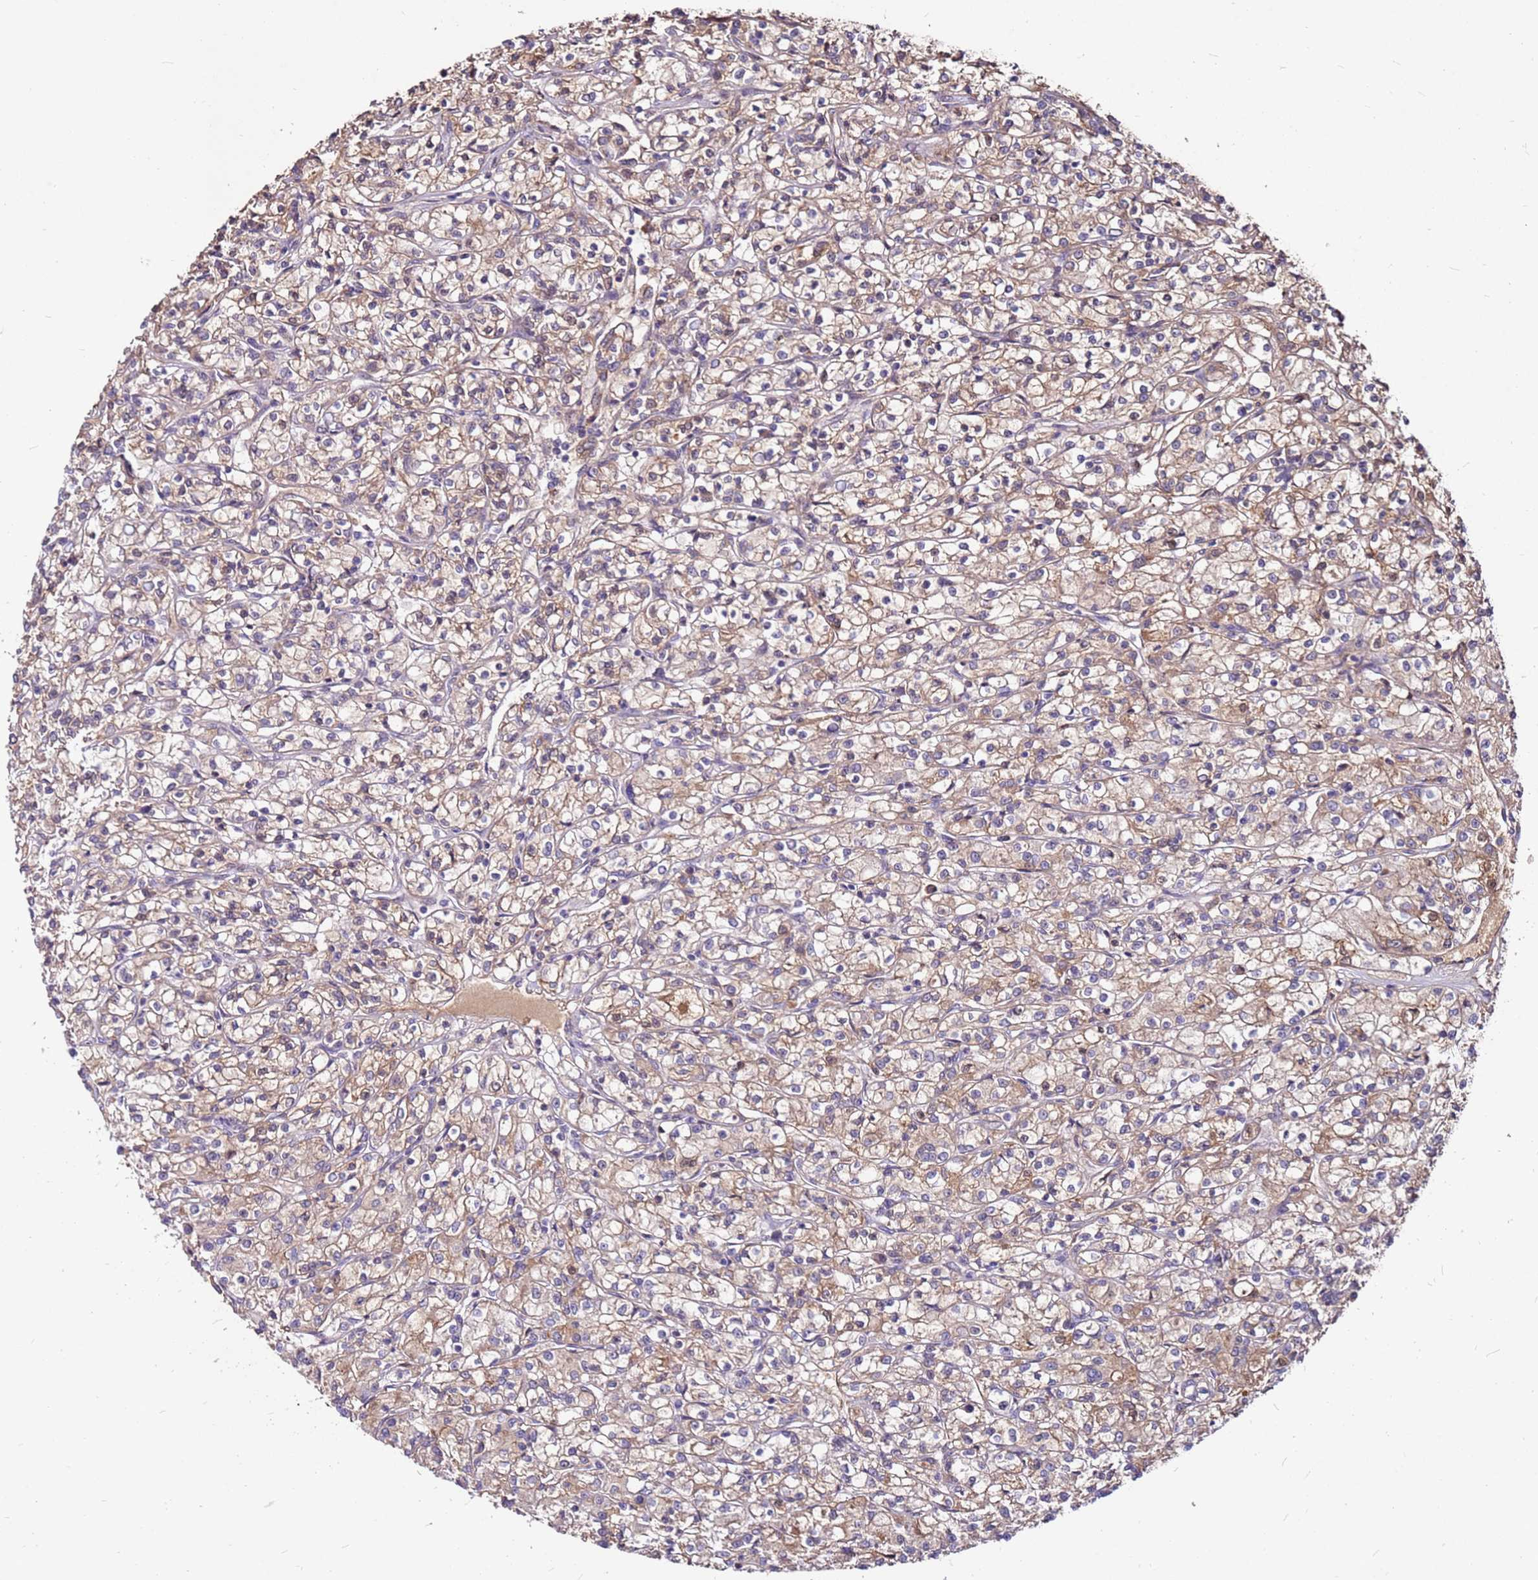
{"staining": {"intensity": "moderate", "quantity": ">75%", "location": "cytoplasmic/membranous"}, "tissue": "renal cancer", "cell_type": "Tumor cells", "image_type": "cancer", "snomed": [{"axis": "morphology", "description": "Adenocarcinoma, NOS"}, {"axis": "topography", "description": "Kidney"}], "caption": "Immunohistochemical staining of human renal cancer reveals medium levels of moderate cytoplasmic/membranous protein expression in approximately >75% of tumor cells.", "gene": "ALDH1A3", "patient": {"sex": "female", "age": 59}}